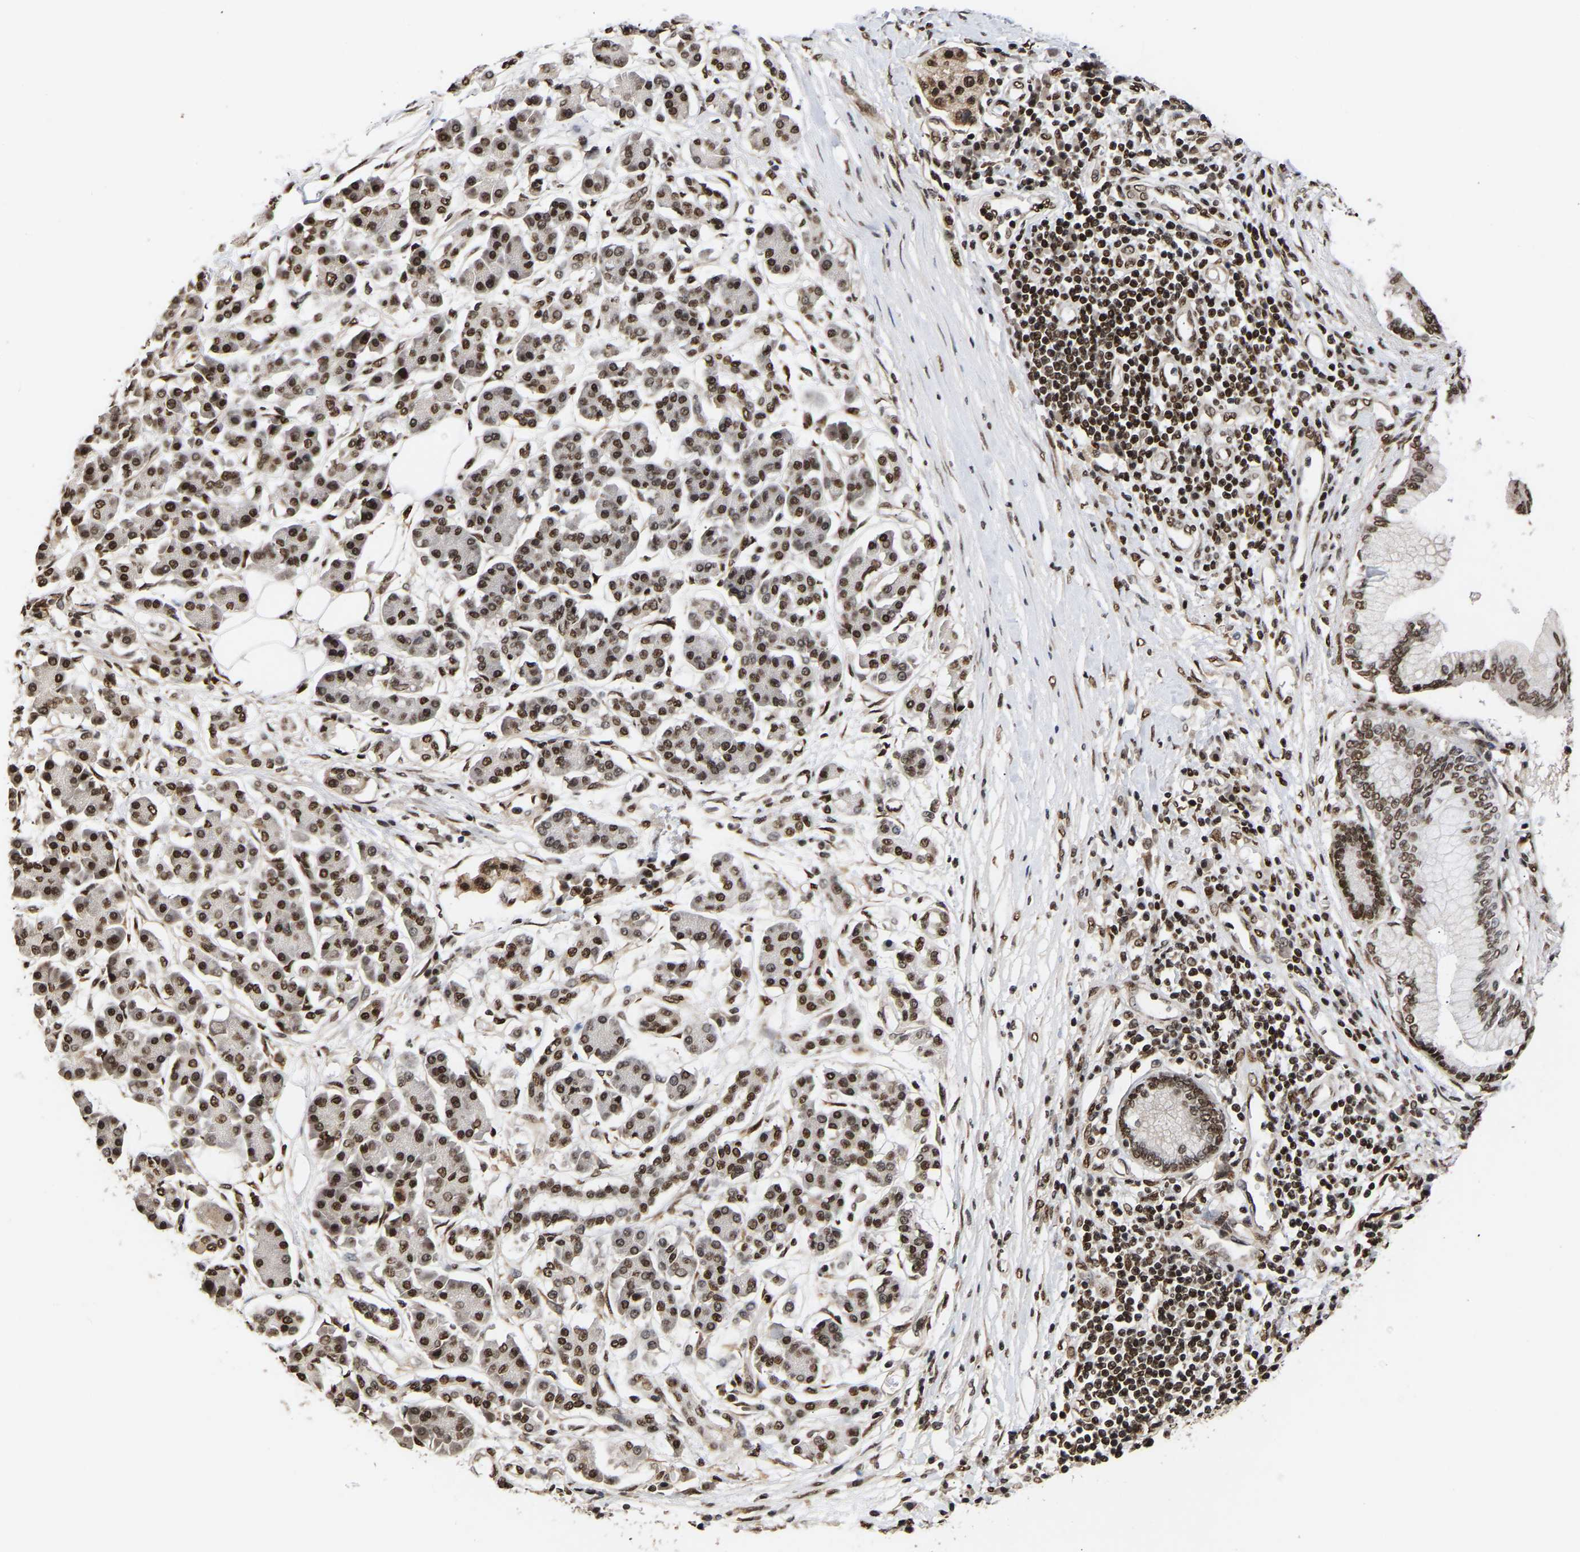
{"staining": {"intensity": "moderate", "quantity": ">75%", "location": "nuclear"}, "tissue": "pancreatic cancer", "cell_type": "Tumor cells", "image_type": "cancer", "snomed": [{"axis": "morphology", "description": "Adenocarcinoma, NOS"}, {"axis": "topography", "description": "Pancreas"}], "caption": "The image demonstrates a brown stain indicating the presence of a protein in the nuclear of tumor cells in pancreatic cancer (adenocarcinoma). (DAB (3,3'-diaminobenzidine) IHC, brown staining for protein, blue staining for nuclei).", "gene": "PSIP1", "patient": {"sex": "male", "age": 77}}